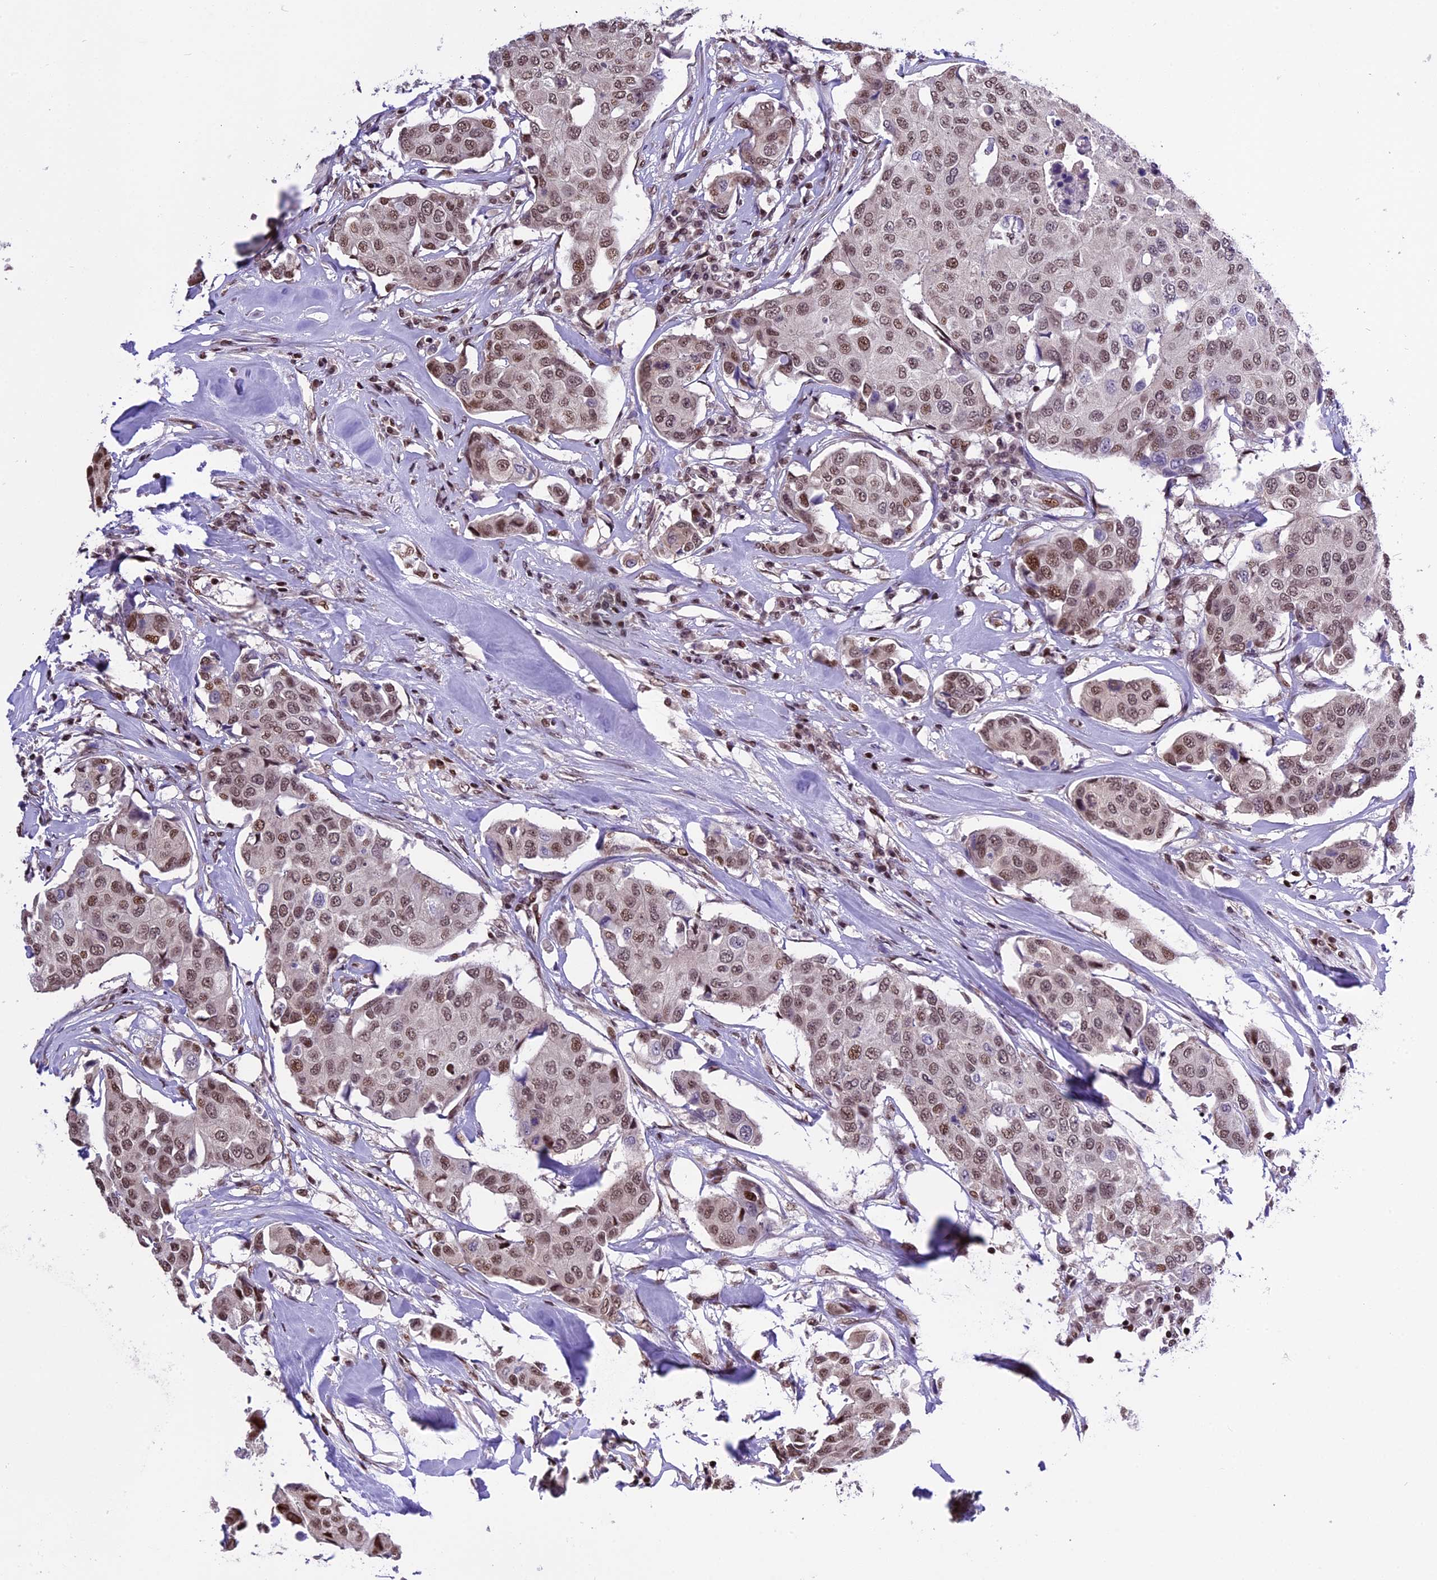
{"staining": {"intensity": "moderate", "quantity": ">75%", "location": "nuclear"}, "tissue": "breast cancer", "cell_type": "Tumor cells", "image_type": "cancer", "snomed": [{"axis": "morphology", "description": "Duct carcinoma"}, {"axis": "topography", "description": "Breast"}], "caption": "The photomicrograph reveals a brown stain indicating the presence of a protein in the nuclear of tumor cells in infiltrating ductal carcinoma (breast). (Brightfield microscopy of DAB IHC at high magnification).", "gene": "POLR3E", "patient": {"sex": "female", "age": 80}}